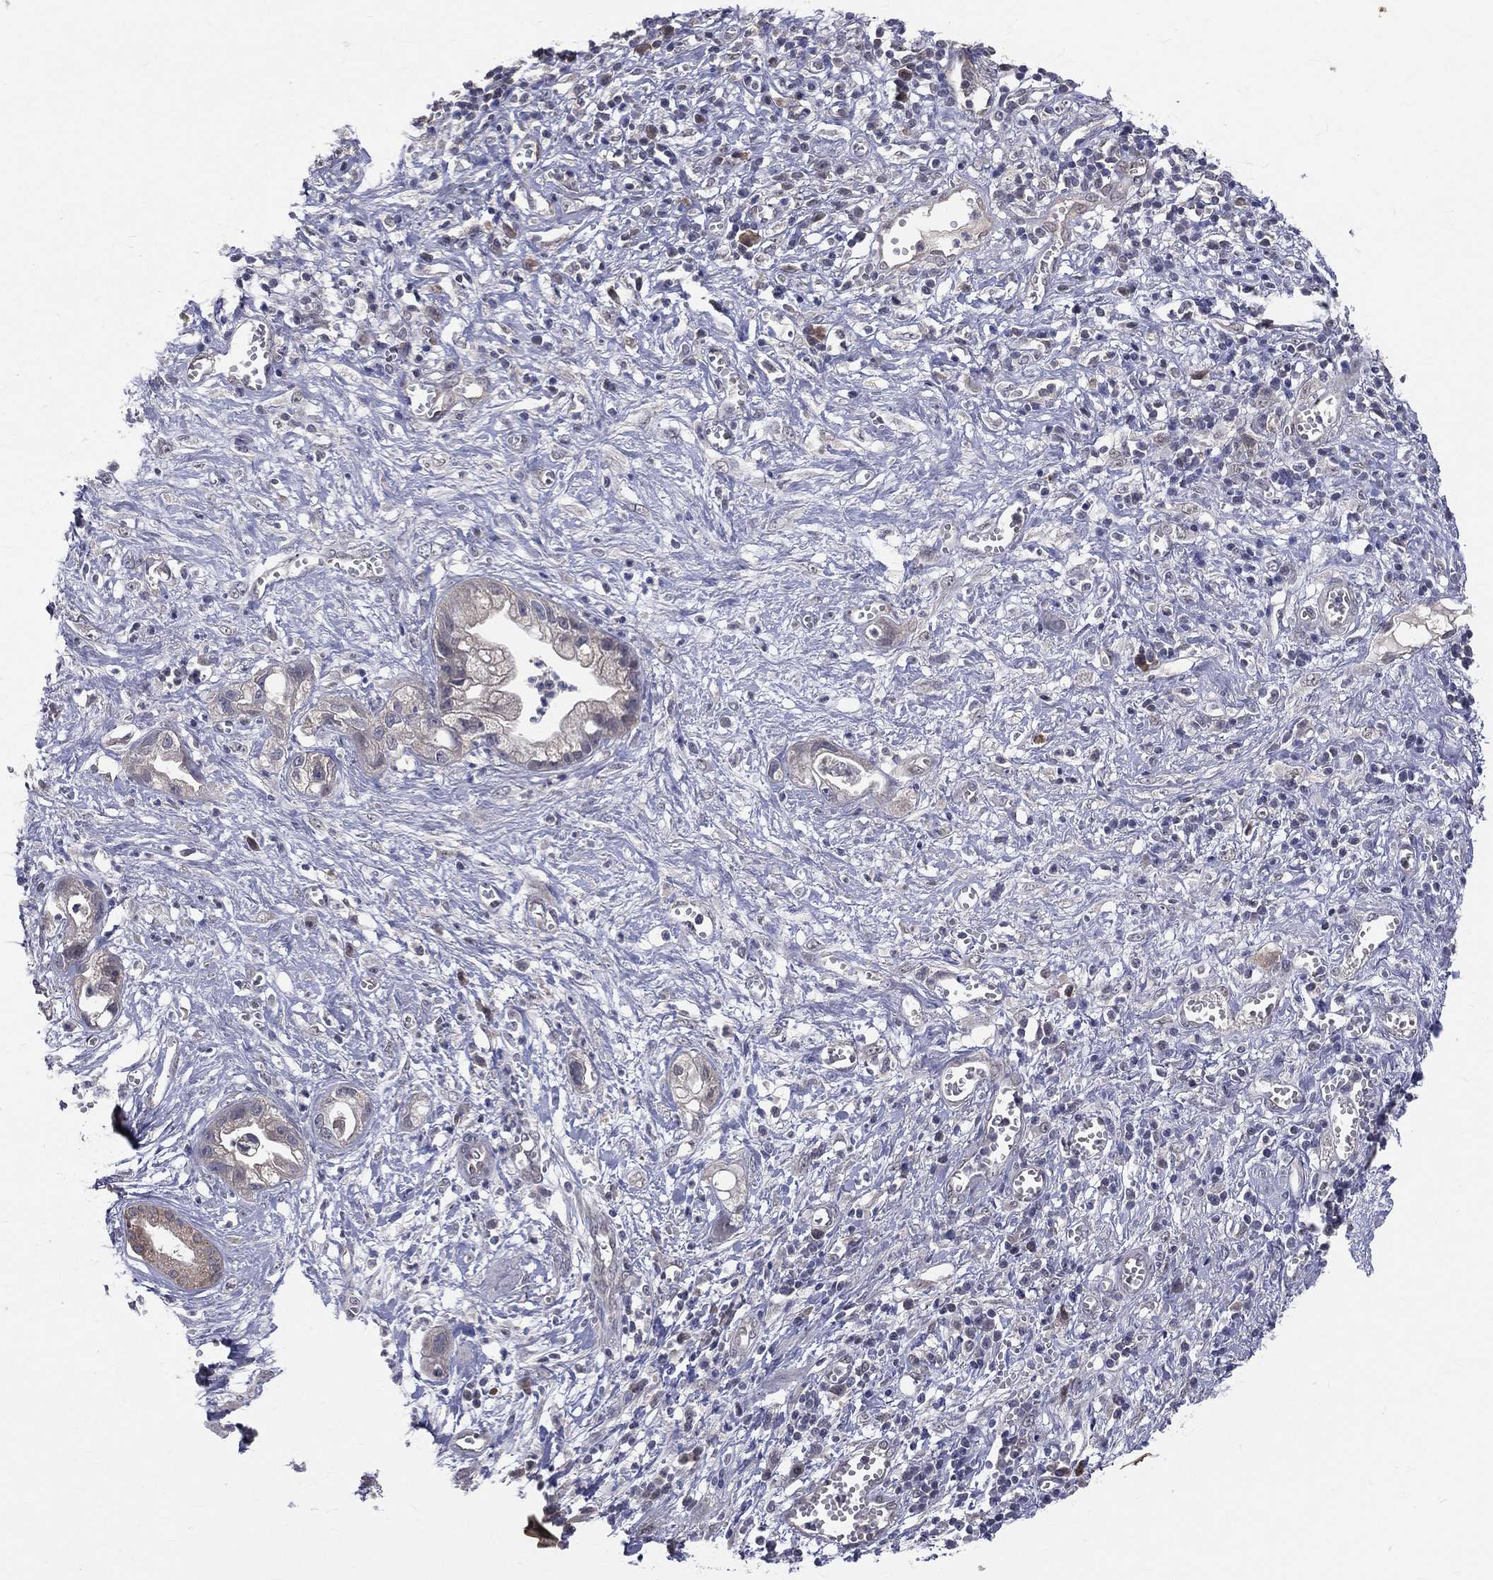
{"staining": {"intensity": "weak", "quantity": "<25%", "location": "cytoplasmic/membranous"}, "tissue": "pancreatic cancer", "cell_type": "Tumor cells", "image_type": "cancer", "snomed": [{"axis": "morphology", "description": "Adenocarcinoma, NOS"}, {"axis": "topography", "description": "Pancreas"}], "caption": "Tumor cells show no significant expression in pancreatic cancer (adenocarcinoma).", "gene": "DLG4", "patient": {"sex": "female", "age": 73}}